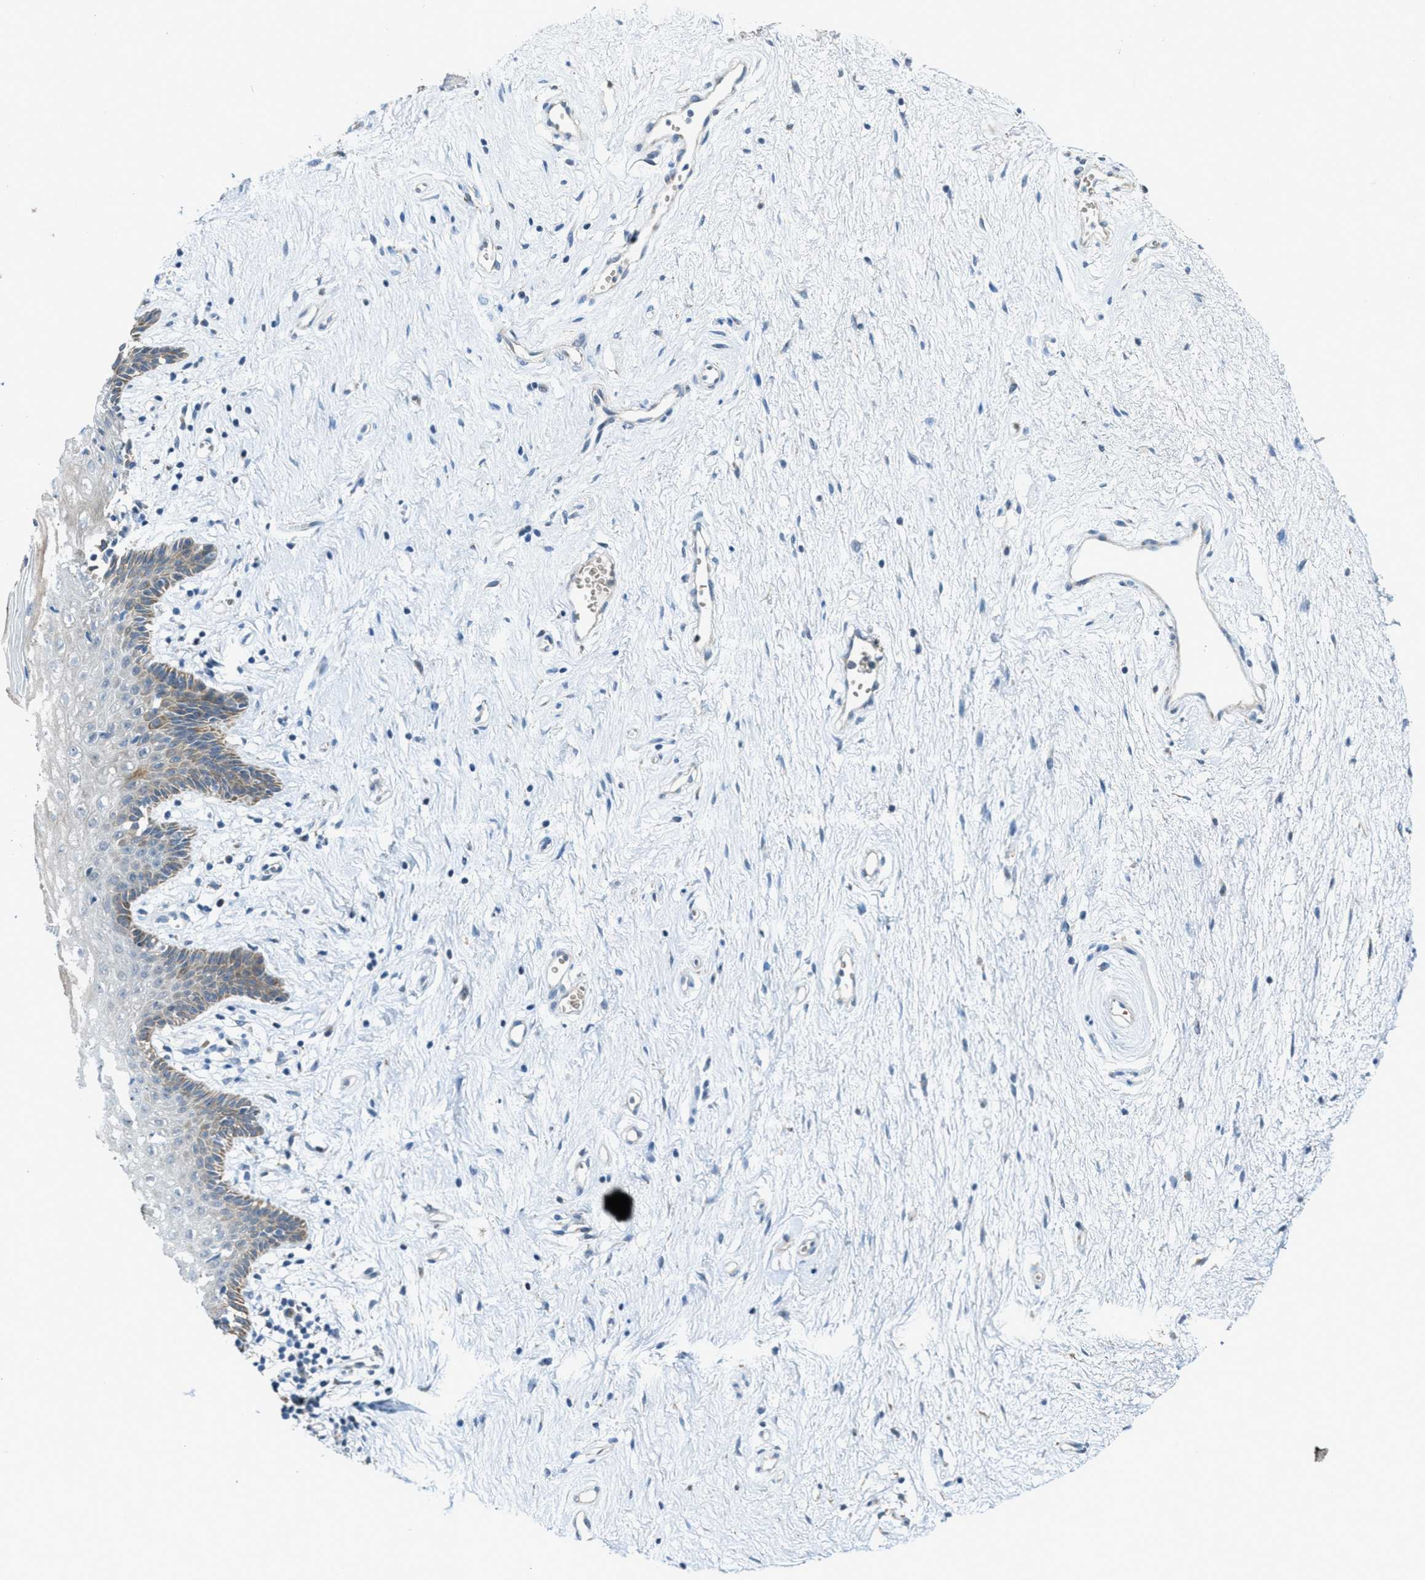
{"staining": {"intensity": "moderate", "quantity": "25%-75%", "location": "cytoplasmic/membranous"}, "tissue": "vagina", "cell_type": "Squamous epithelial cells", "image_type": "normal", "snomed": [{"axis": "morphology", "description": "Normal tissue, NOS"}, {"axis": "topography", "description": "Vagina"}], "caption": "Moderate cytoplasmic/membranous staining is seen in about 25%-75% of squamous epithelial cells in benign vagina.", "gene": "CDON", "patient": {"sex": "female", "age": 44}}